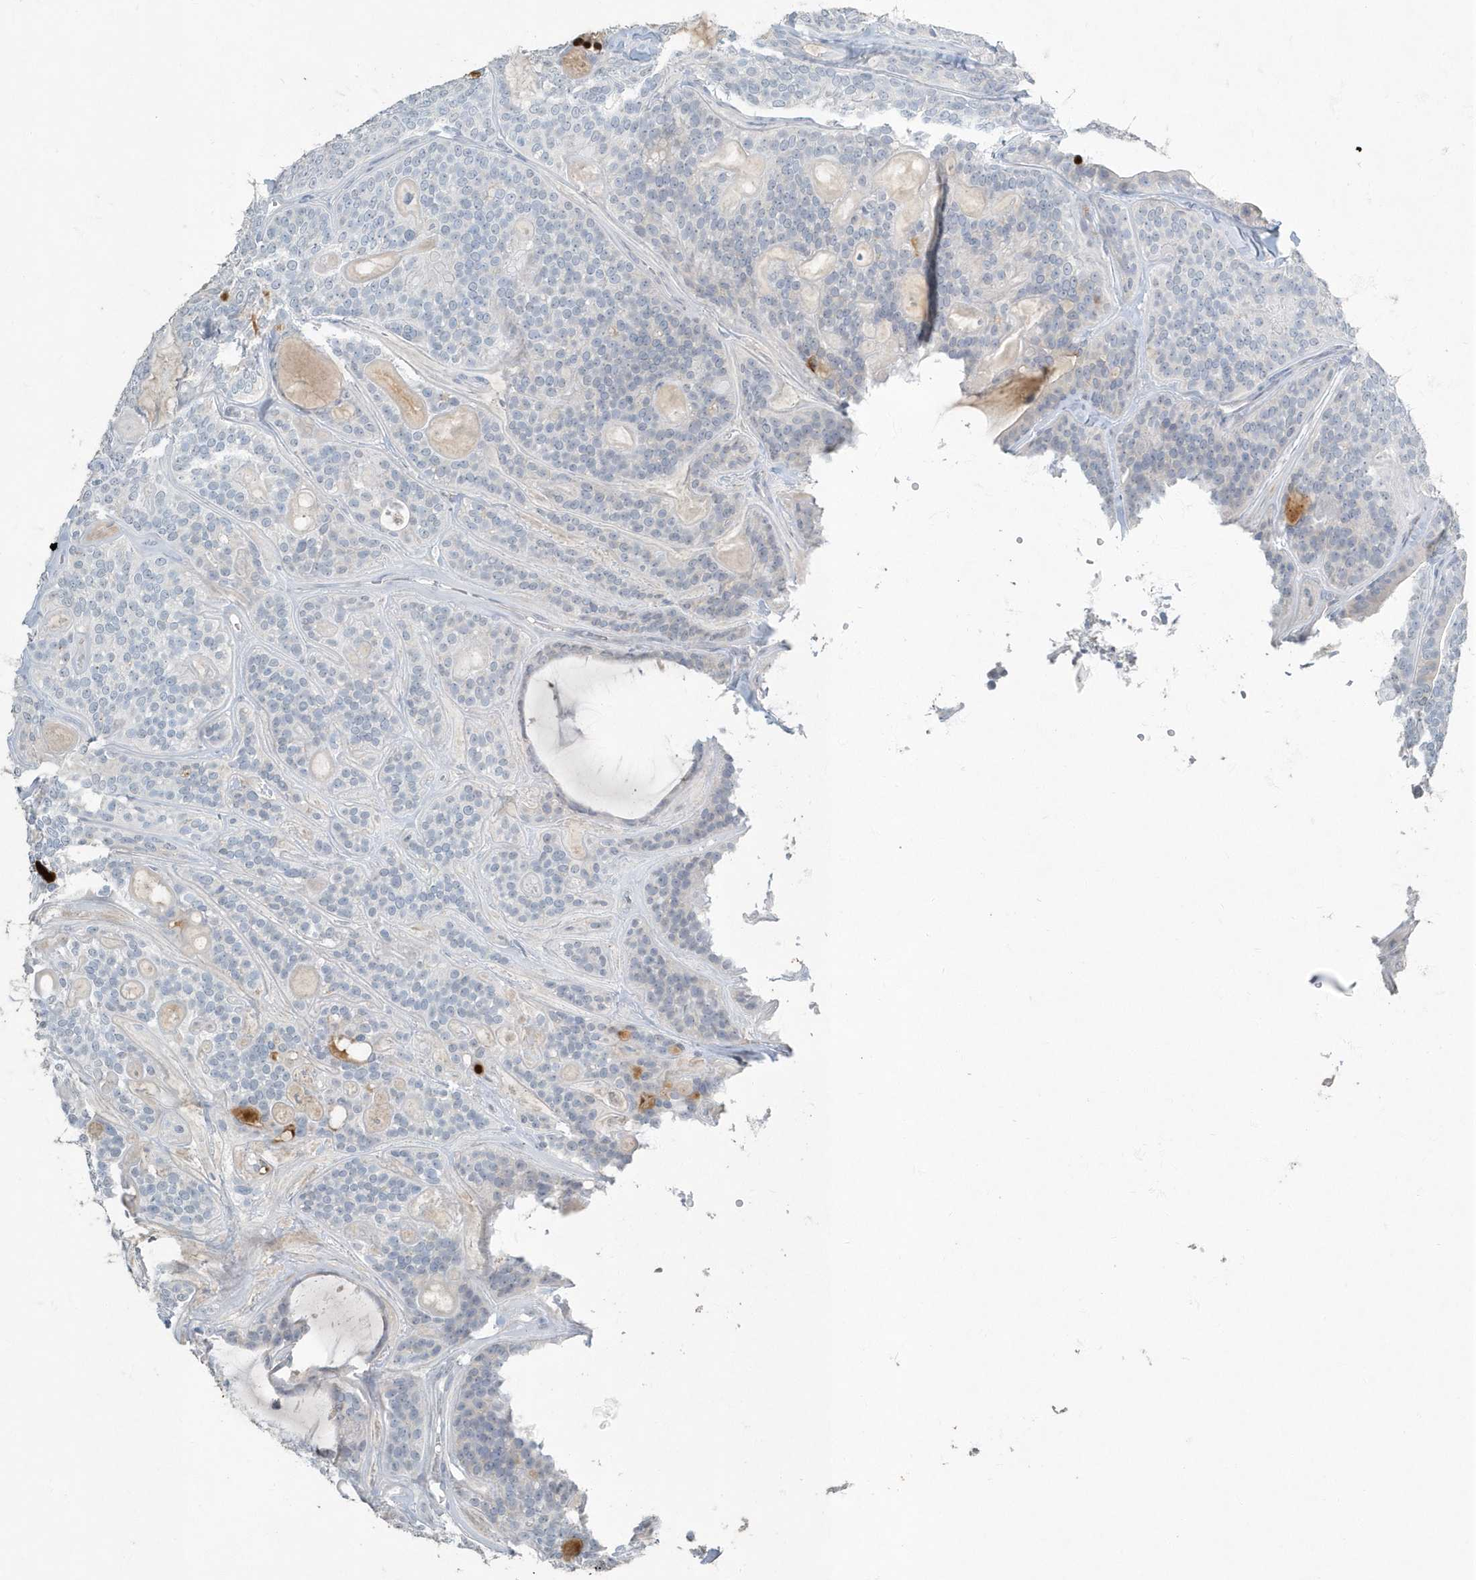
{"staining": {"intensity": "negative", "quantity": "none", "location": "none"}, "tissue": "head and neck cancer", "cell_type": "Tumor cells", "image_type": "cancer", "snomed": [{"axis": "morphology", "description": "Adenocarcinoma, NOS"}, {"axis": "topography", "description": "Head-Neck"}], "caption": "Tumor cells show no significant protein expression in head and neck cancer (adenocarcinoma). Nuclei are stained in blue.", "gene": "MYOT", "patient": {"sex": "male", "age": 66}}